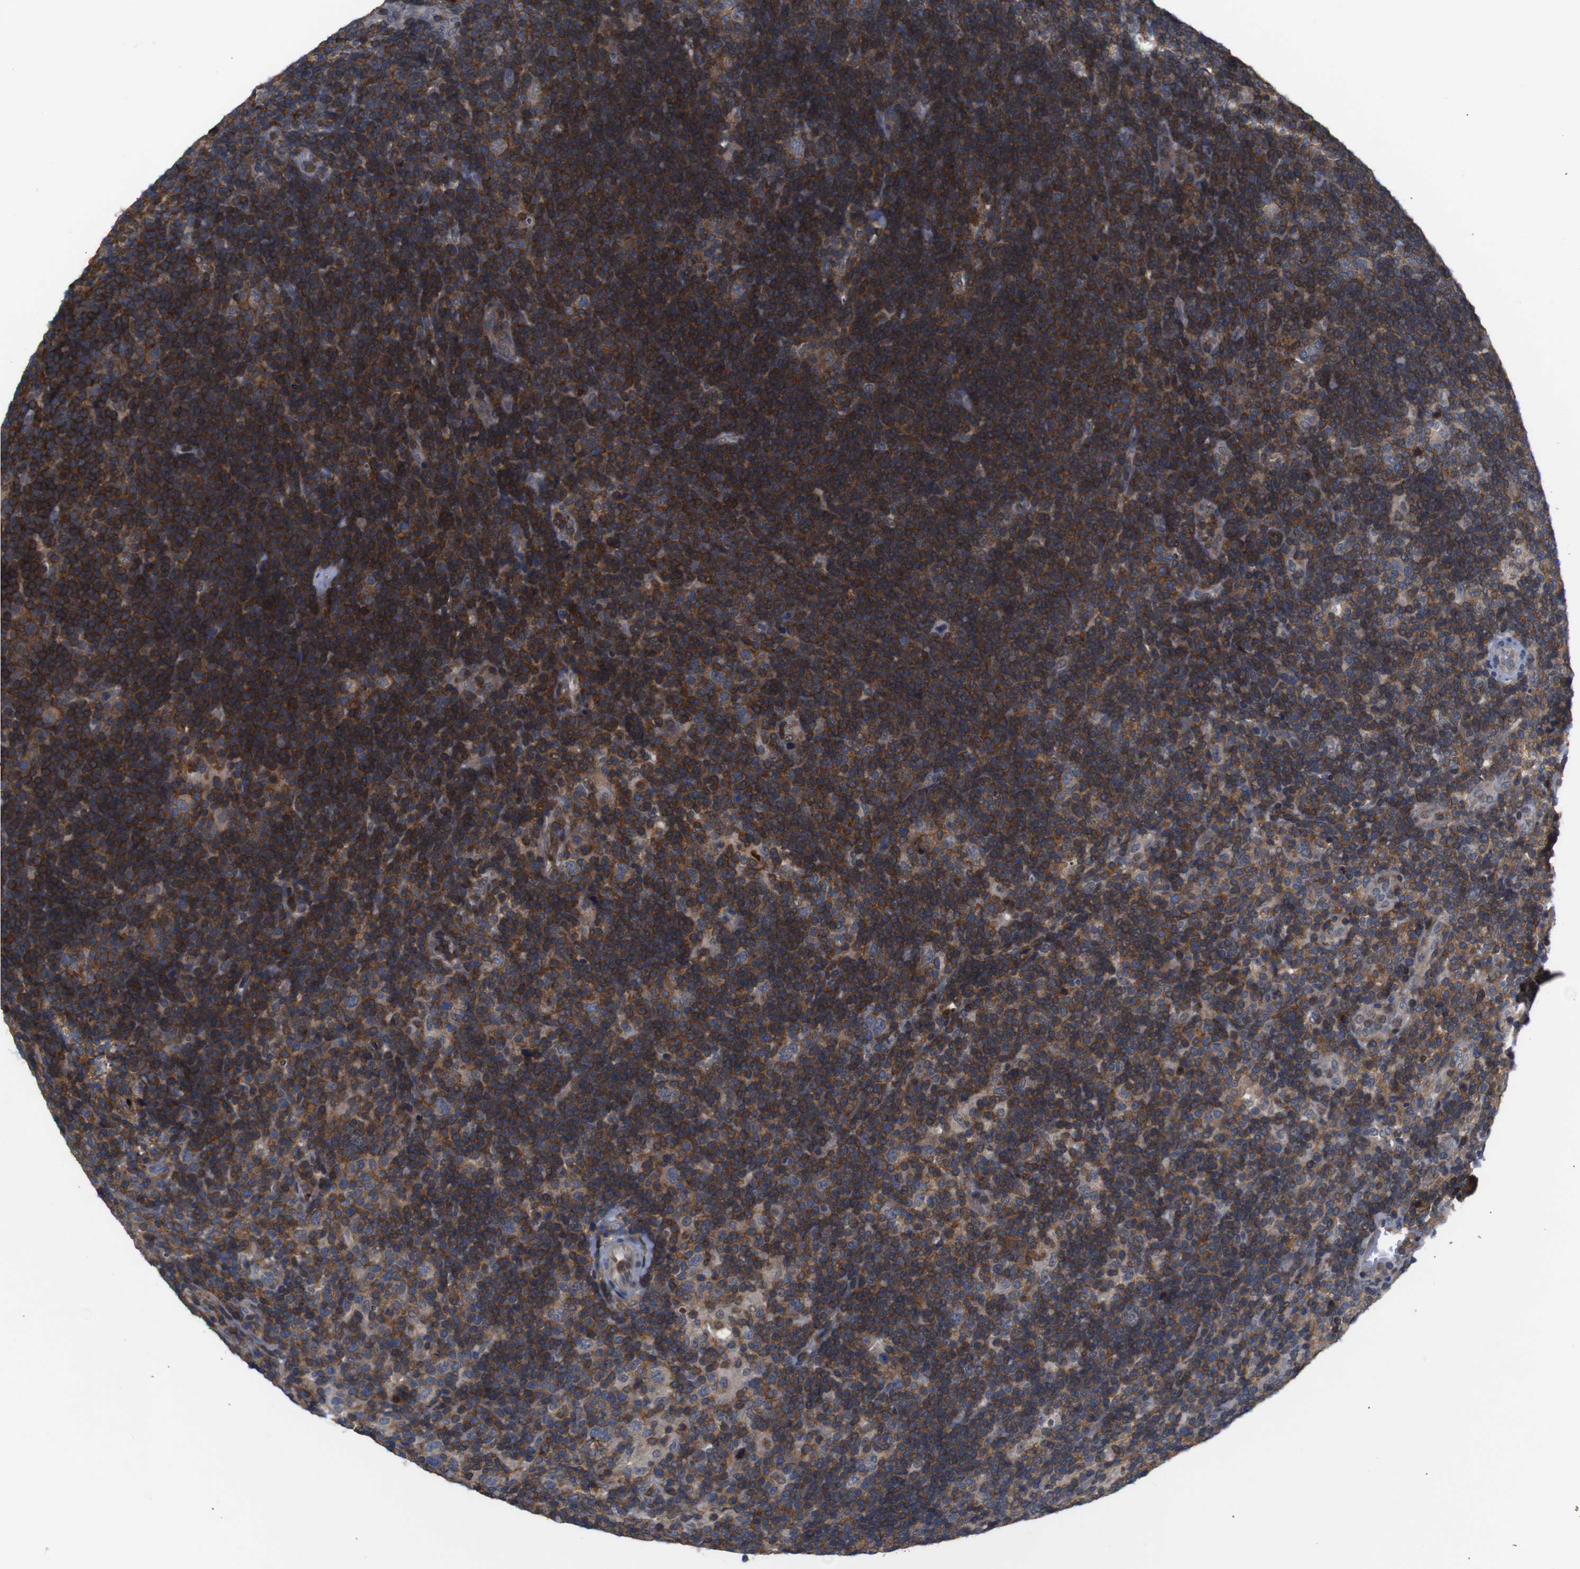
{"staining": {"intensity": "weak", "quantity": "<25%", "location": "cytoplasmic/membranous"}, "tissue": "lymphoma", "cell_type": "Tumor cells", "image_type": "cancer", "snomed": [{"axis": "morphology", "description": "Hodgkin's disease, NOS"}, {"axis": "topography", "description": "Lymph node"}], "caption": "Immunohistochemistry histopathology image of human lymphoma stained for a protein (brown), which shows no positivity in tumor cells.", "gene": "BRWD3", "patient": {"sex": "female", "age": 57}}